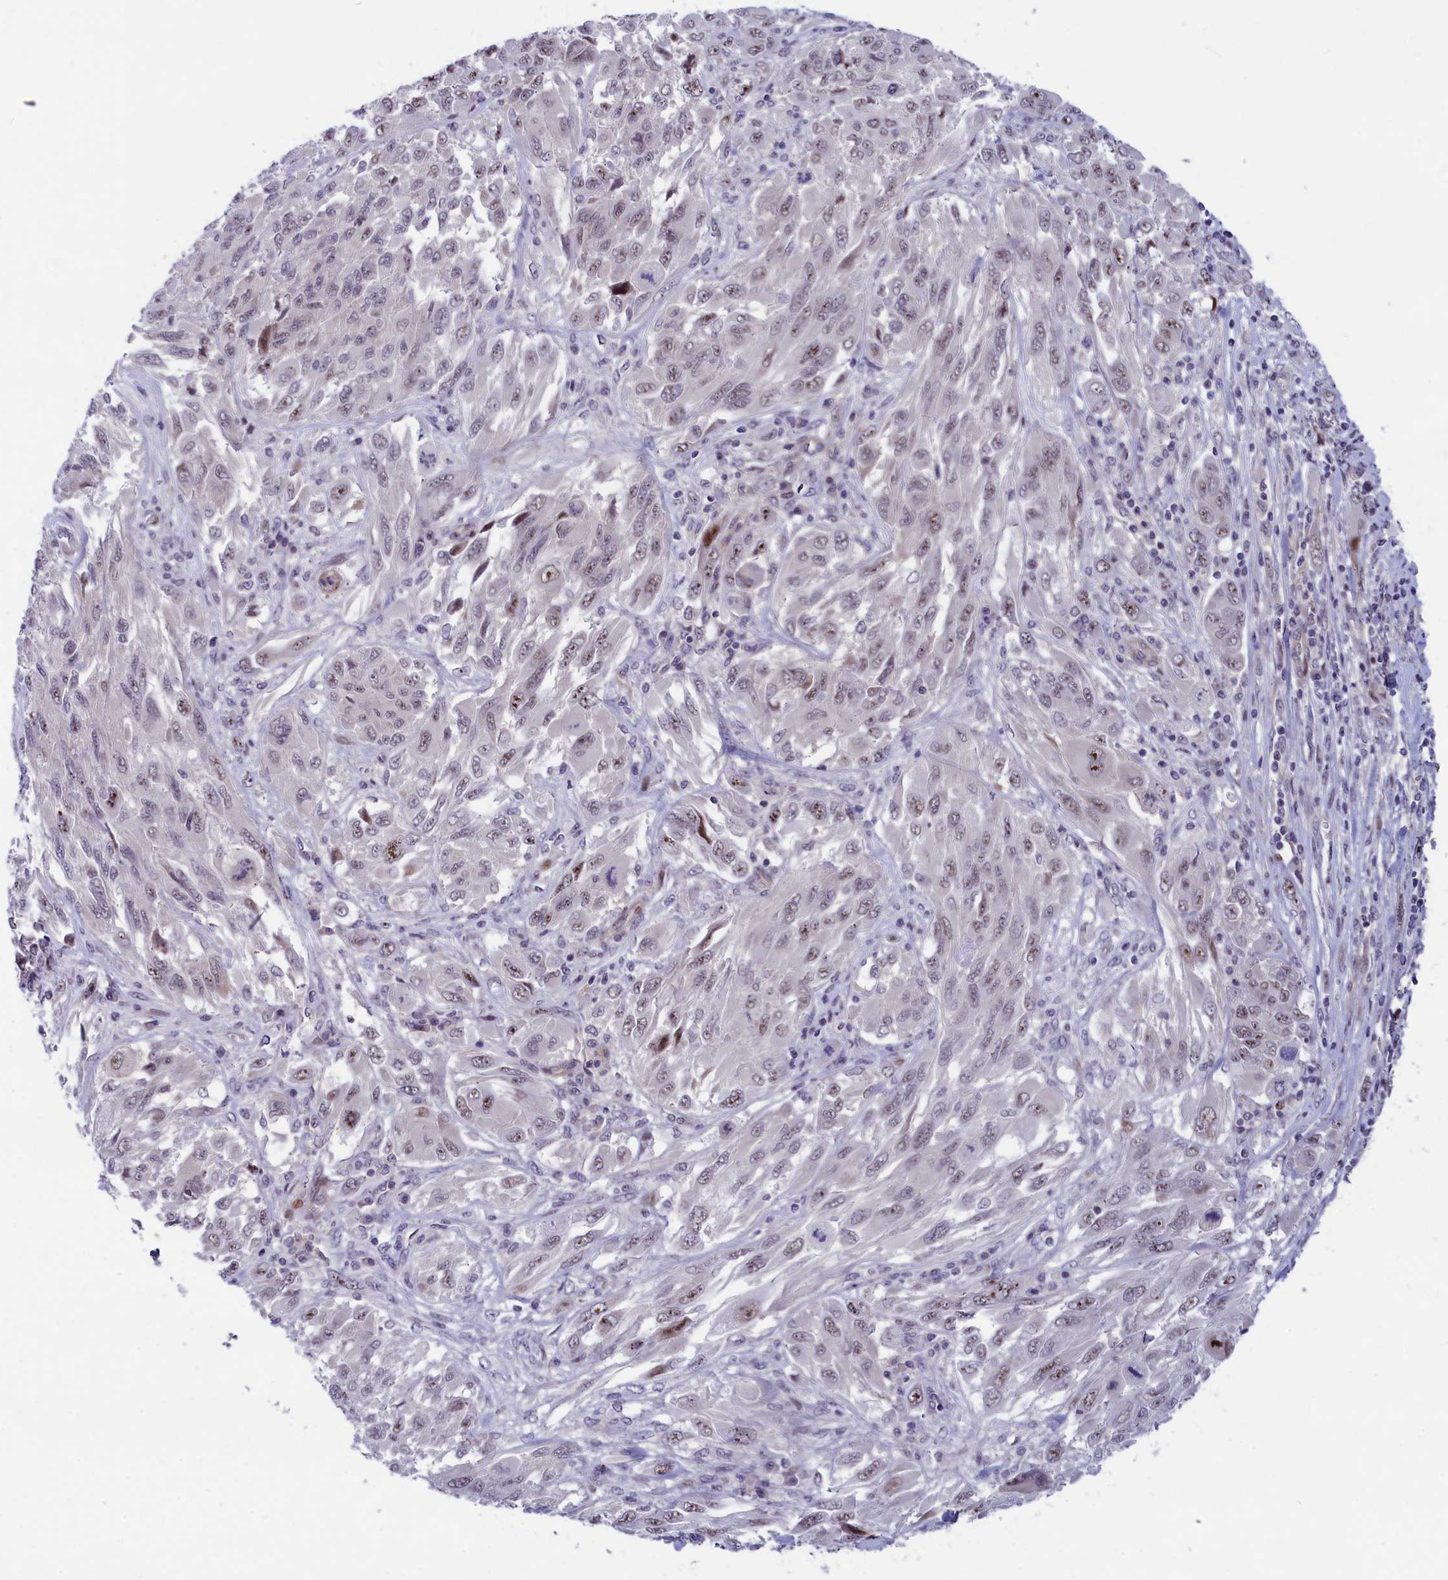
{"staining": {"intensity": "weak", "quantity": "25%-75%", "location": "nuclear"}, "tissue": "melanoma", "cell_type": "Tumor cells", "image_type": "cancer", "snomed": [{"axis": "morphology", "description": "Malignant melanoma, NOS"}, {"axis": "topography", "description": "Skin"}], "caption": "Malignant melanoma stained with DAB (3,3'-diaminobenzidine) IHC exhibits low levels of weak nuclear staining in approximately 25%-75% of tumor cells.", "gene": "ANKRD34B", "patient": {"sex": "female", "age": 91}}